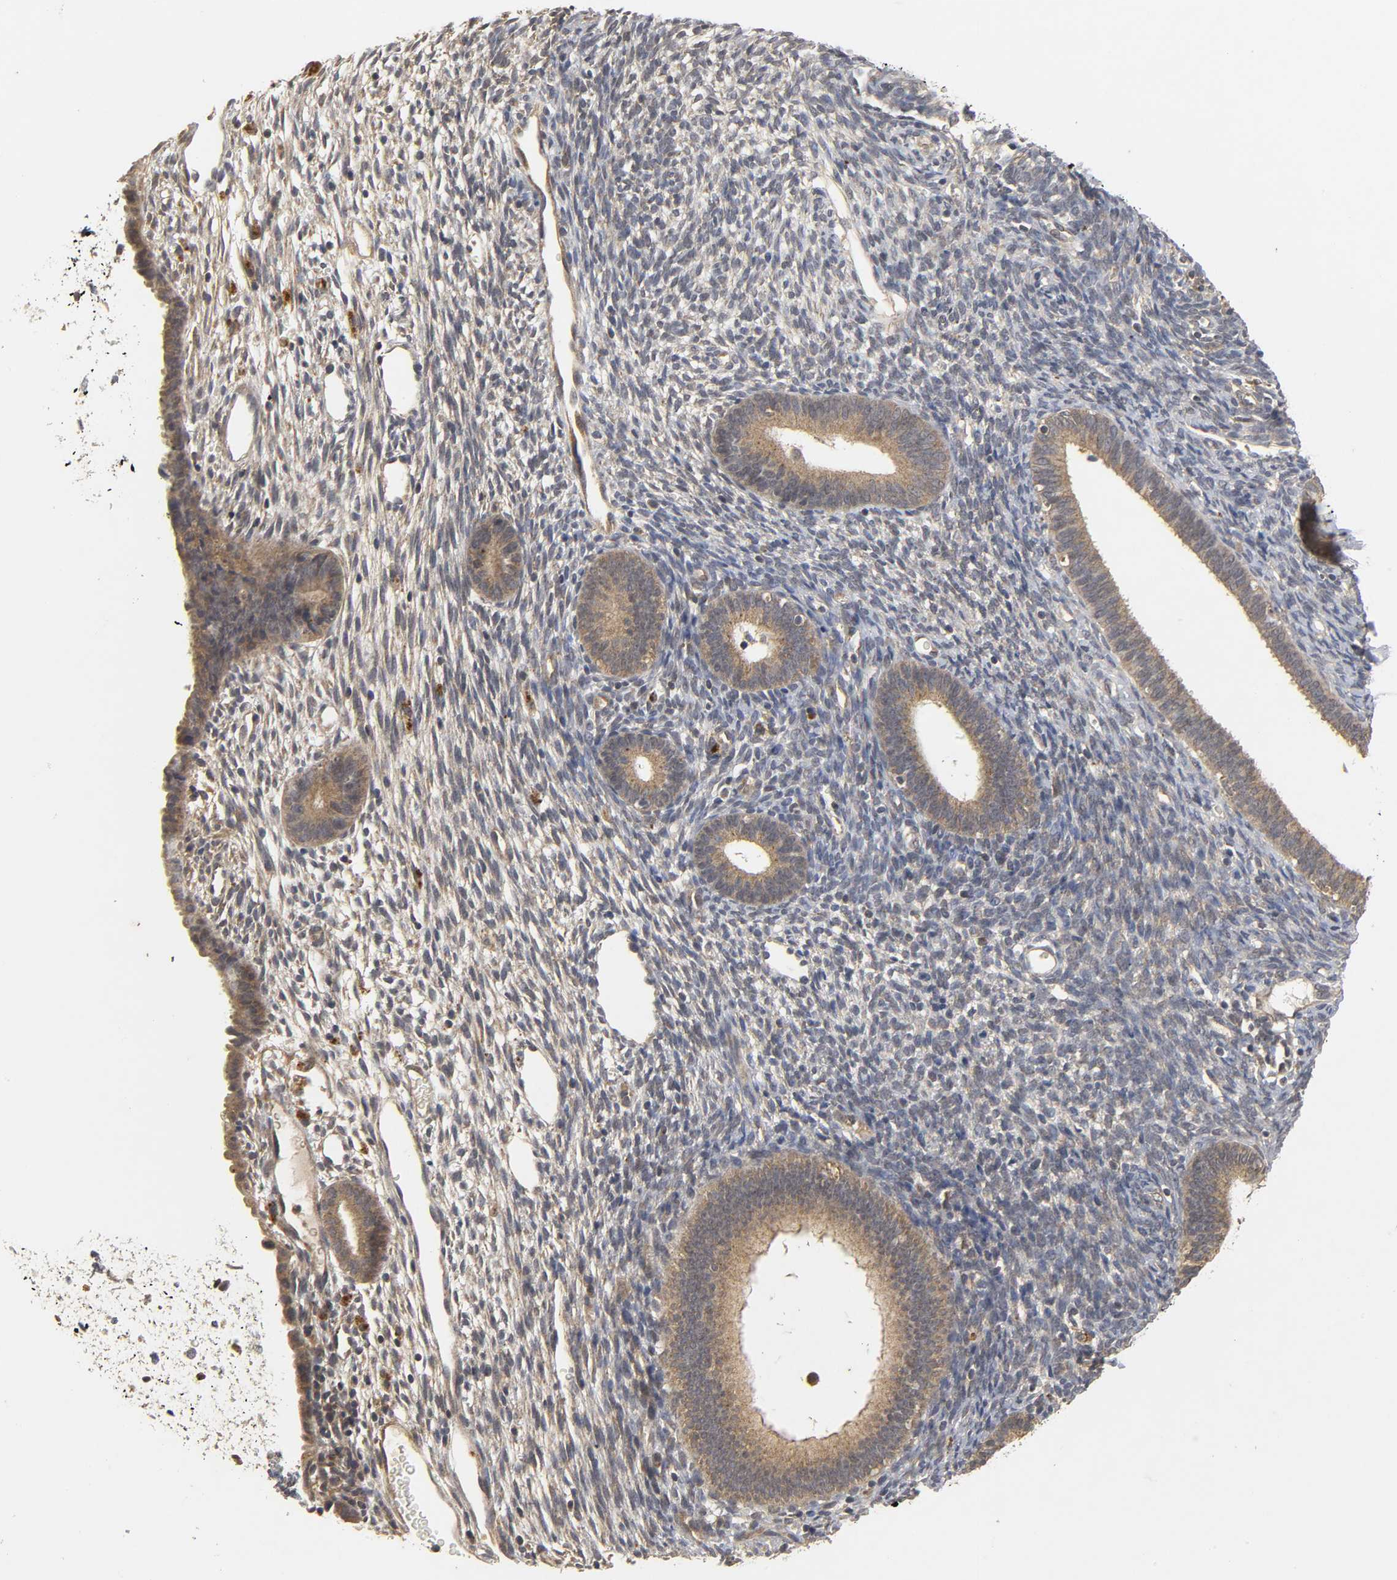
{"staining": {"intensity": "weak", "quantity": ">75%", "location": "cytoplasmic/membranous"}, "tissue": "endometrium", "cell_type": "Cells in endometrial stroma", "image_type": "normal", "snomed": [{"axis": "morphology", "description": "Normal tissue, NOS"}, {"axis": "topography", "description": "Endometrium"}], "caption": "Endometrium stained with DAB (3,3'-diaminobenzidine) IHC exhibits low levels of weak cytoplasmic/membranous staining in approximately >75% of cells in endometrial stroma. The protein is shown in brown color, while the nuclei are stained blue.", "gene": "TRAF6", "patient": {"sex": "female", "age": 57}}